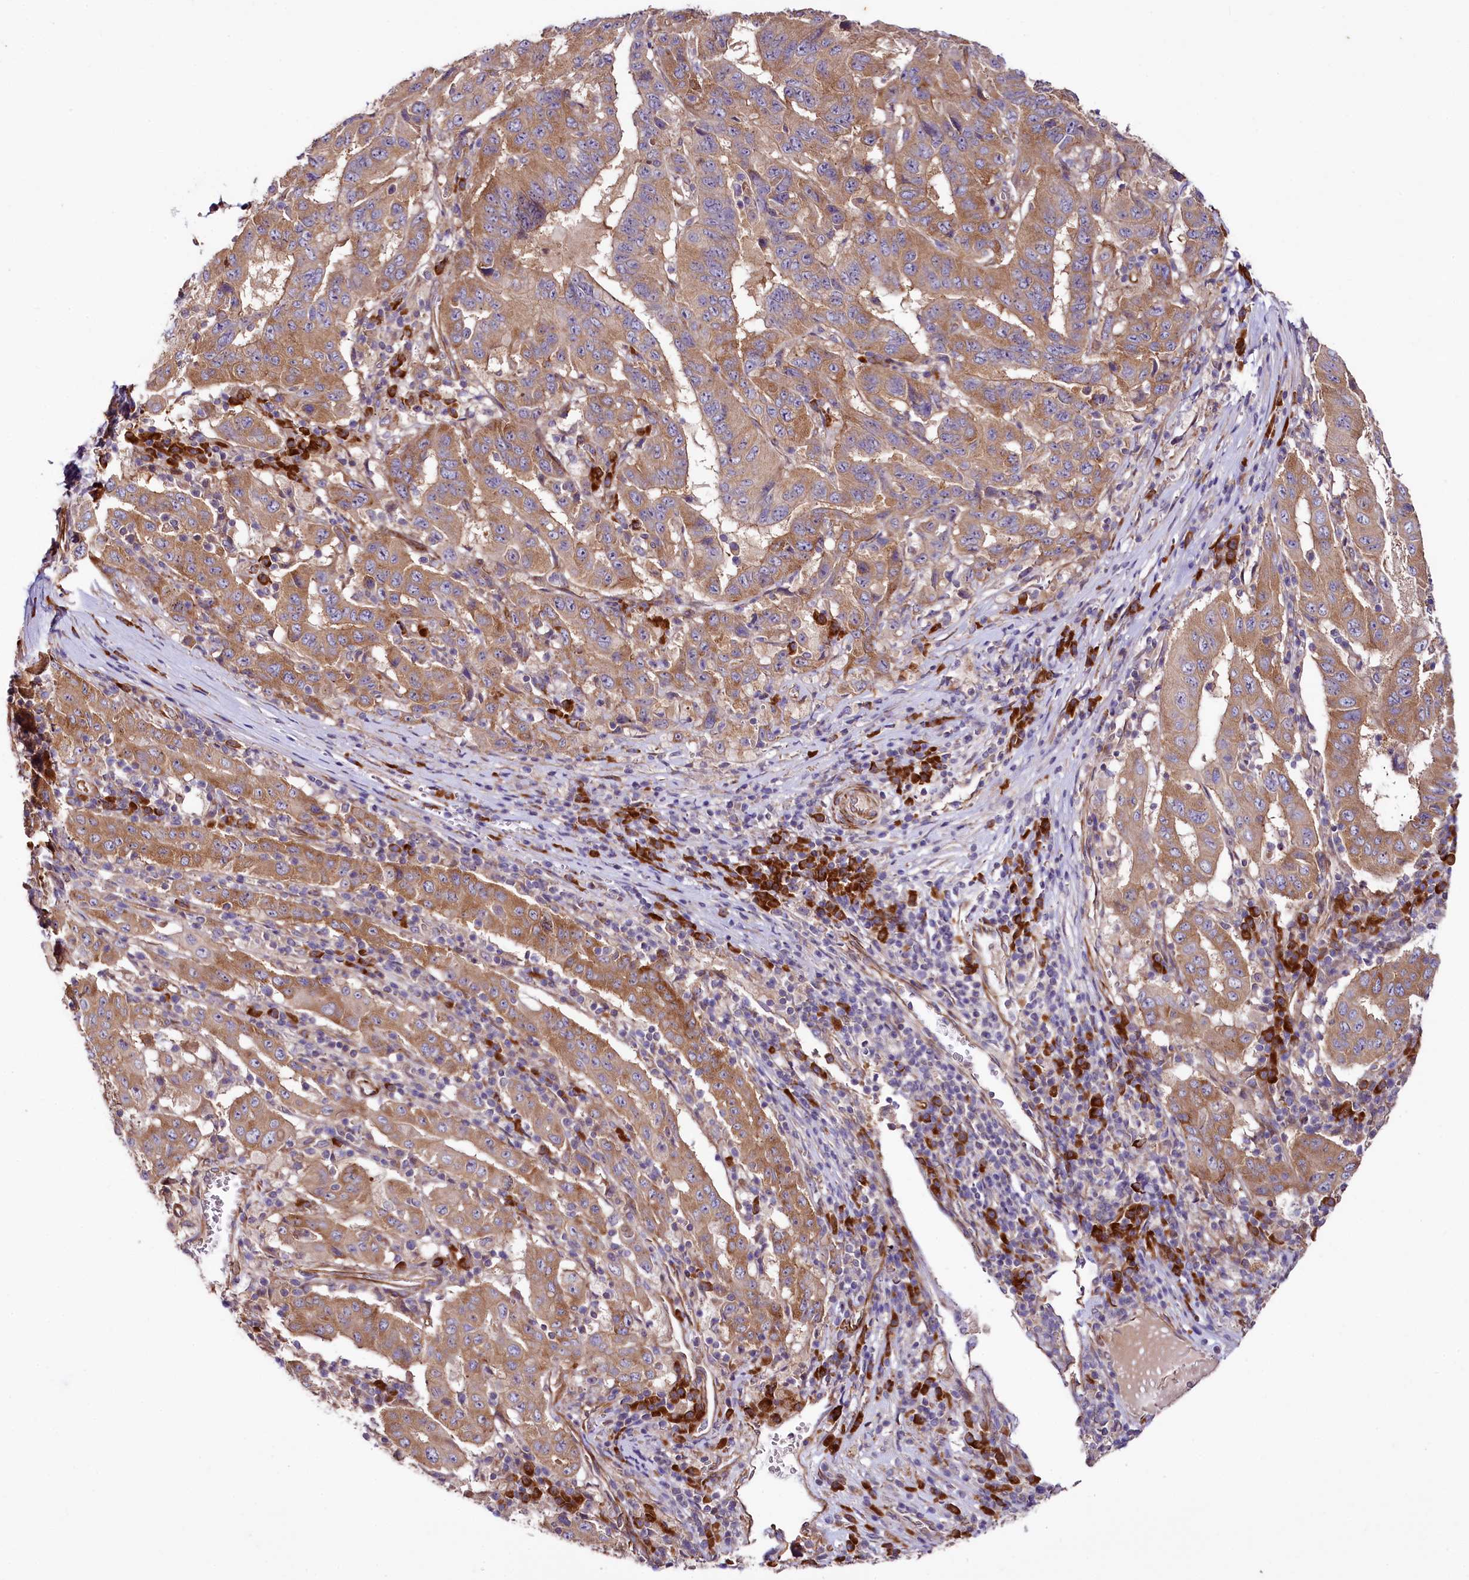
{"staining": {"intensity": "moderate", "quantity": ">75%", "location": "cytoplasmic/membranous"}, "tissue": "pancreatic cancer", "cell_type": "Tumor cells", "image_type": "cancer", "snomed": [{"axis": "morphology", "description": "Adenocarcinoma, NOS"}, {"axis": "topography", "description": "Pancreas"}], "caption": "DAB (3,3'-diaminobenzidine) immunohistochemical staining of pancreatic cancer reveals moderate cytoplasmic/membranous protein positivity in approximately >75% of tumor cells.", "gene": "SPATS2", "patient": {"sex": "male", "age": 63}}